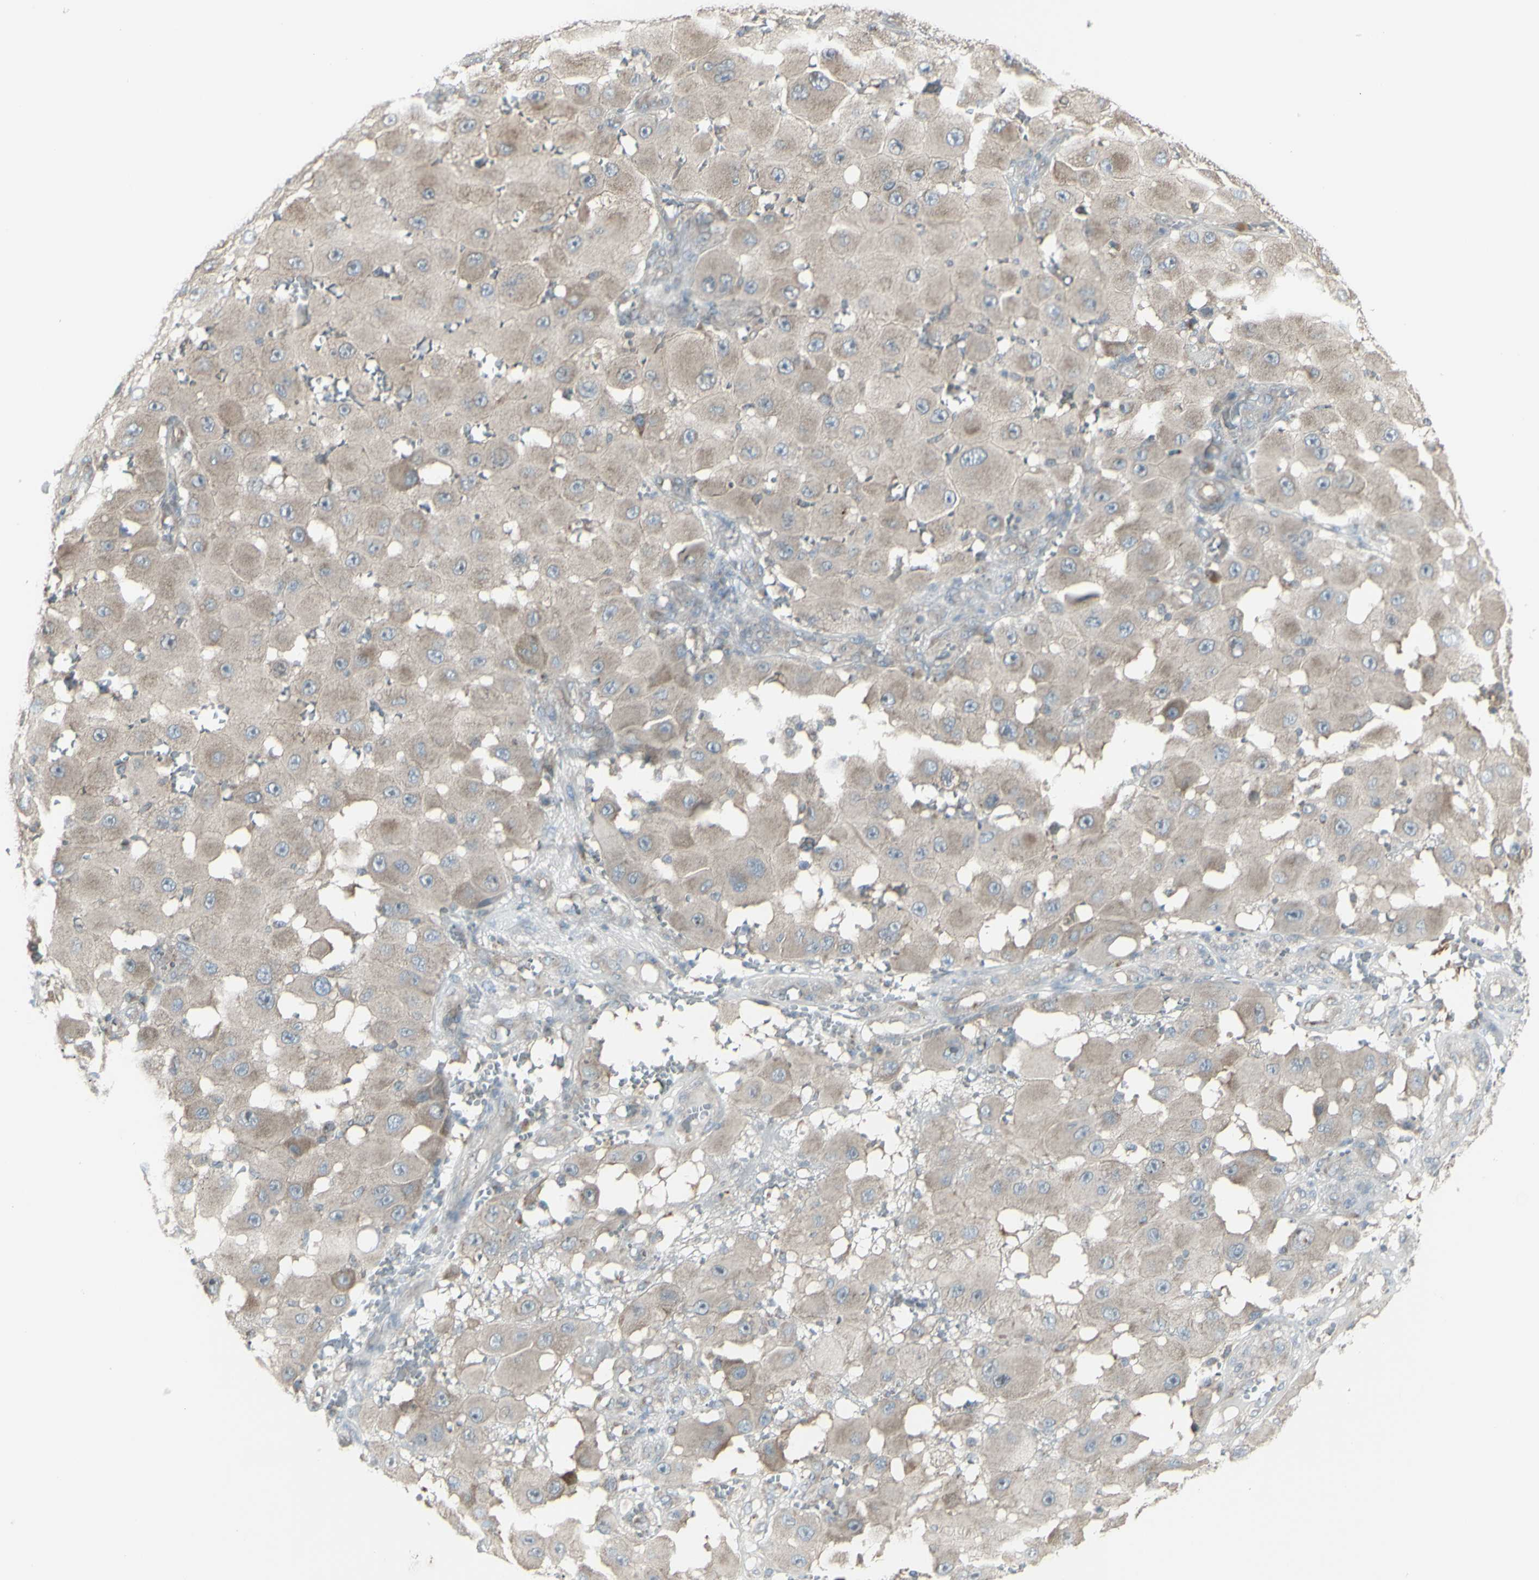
{"staining": {"intensity": "weak", "quantity": "25%-75%", "location": "cytoplasmic/membranous"}, "tissue": "melanoma", "cell_type": "Tumor cells", "image_type": "cancer", "snomed": [{"axis": "morphology", "description": "Malignant melanoma, NOS"}, {"axis": "topography", "description": "Skin"}], "caption": "IHC staining of melanoma, which displays low levels of weak cytoplasmic/membranous staining in about 25%-75% of tumor cells indicating weak cytoplasmic/membranous protein positivity. The staining was performed using DAB (brown) for protein detection and nuclei were counterstained in hematoxylin (blue).", "gene": "GALNT6", "patient": {"sex": "female", "age": 81}}